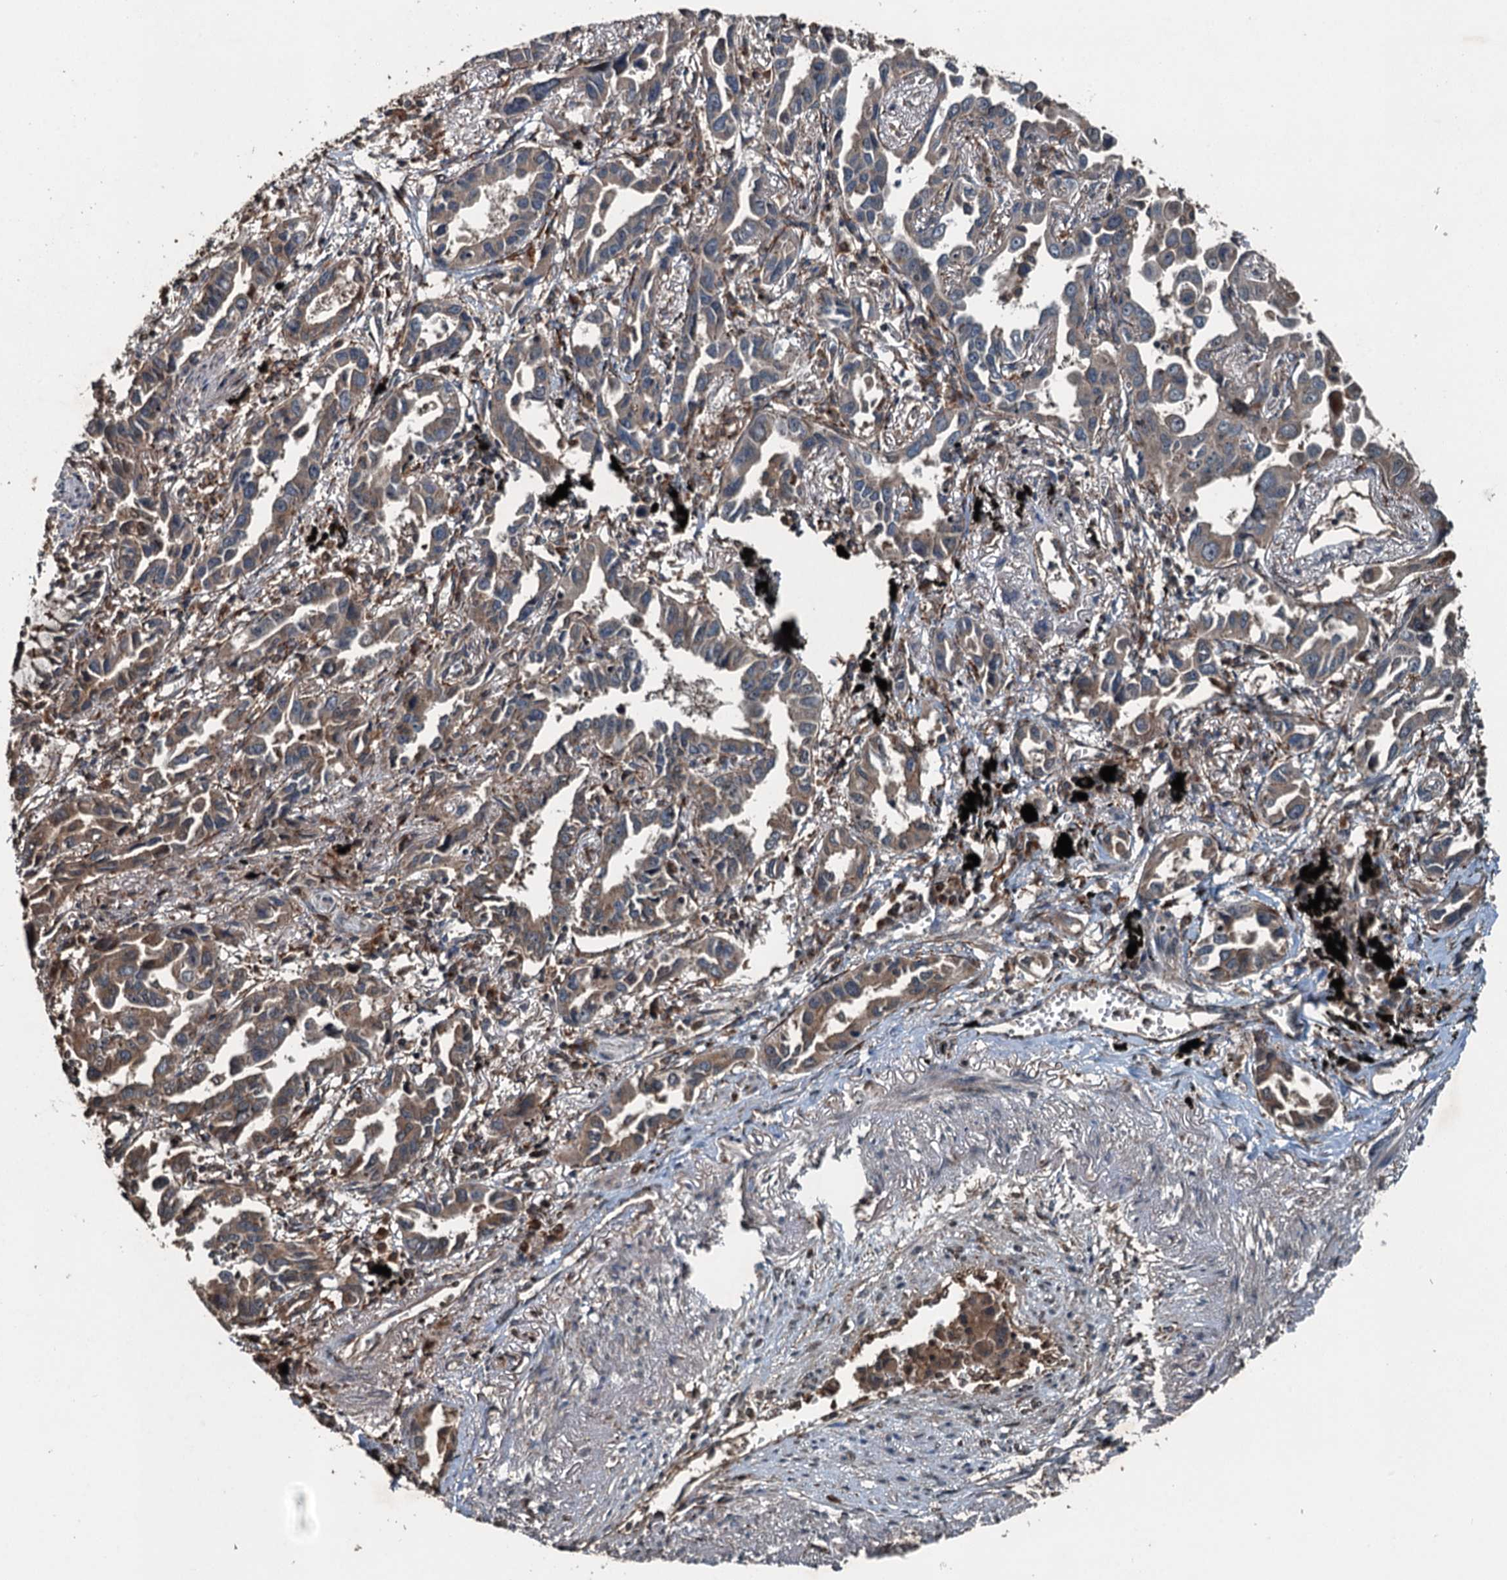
{"staining": {"intensity": "weak", "quantity": "25%-75%", "location": "cytoplasmic/membranous"}, "tissue": "lung cancer", "cell_type": "Tumor cells", "image_type": "cancer", "snomed": [{"axis": "morphology", "description": "Adenocarcinoma, NOS"}, {"axis": "topography", "description": "Lung"}], "caption": "IHC image of neoplastic tissue: lung cancer (adenocarcinoma) stained using IHC demonstrates low levels of weak protein expression localized specifically in the cytoplasmic/membranous of tumor cells, appearing as a cytoplasmic/membranous brown color.", "gene": "TCTN1", "patient": {"sex": "male", "age": 67}}